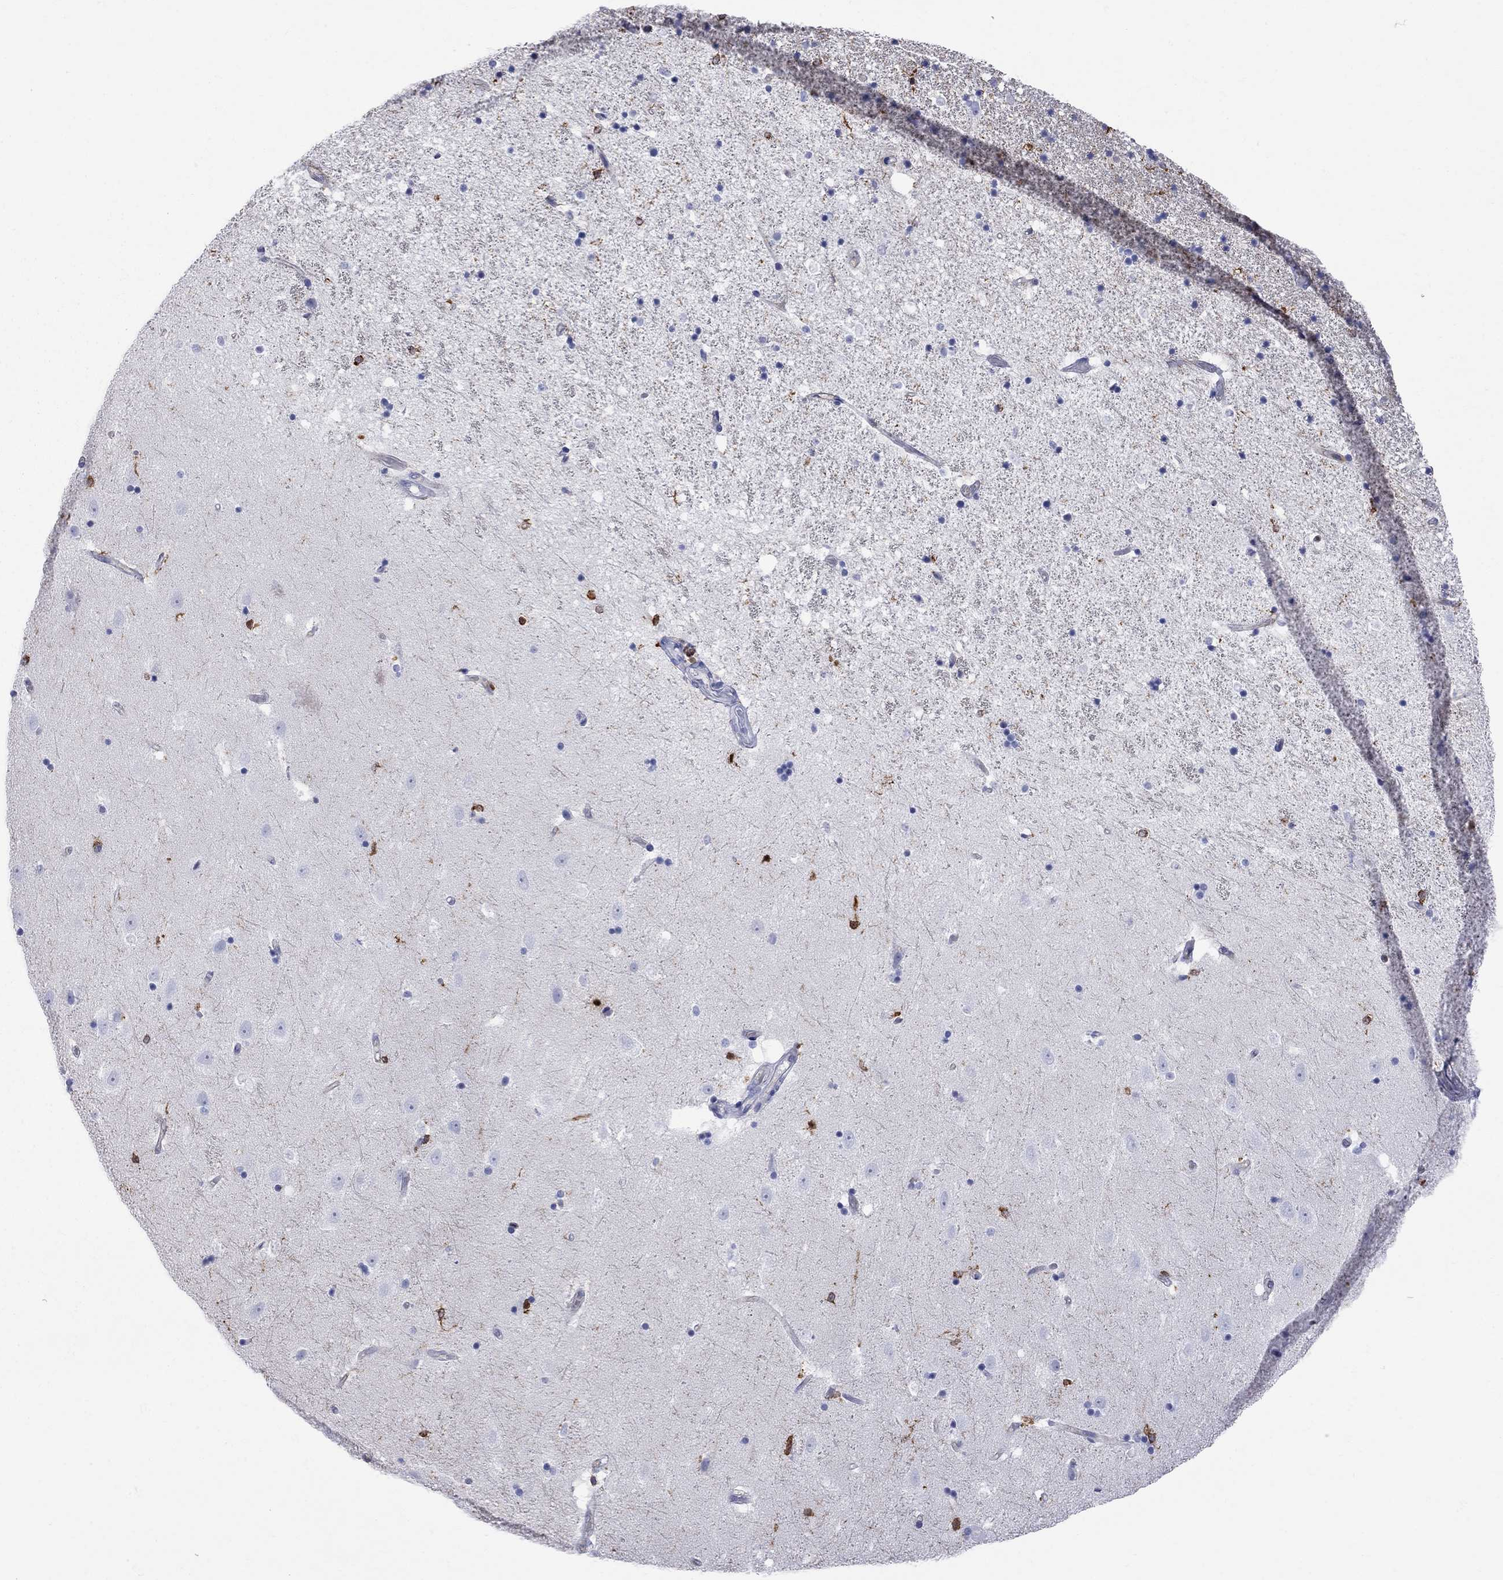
{"staining": {"intensity": "strong", "quantity": "<25%", "location": "cytoplasmic/membranous"}, "tissue": "hippocampus", "cell_type": "Glial cells", "image_type": "normal", "snomed": [{"axis": "morphology", "description": "Normal tissue, NOS"}, {"axis": "topography", "description": "Hippocampus"}], "caption": "Hippocampus stained with DAB (3,3'-diaminobenzidine) IHC shows medium levels of strong cytoplasmic/membranous staining in approximately <25% of glial cells. The staining is performed using DAB (3,3'-diaminobenzidine) brown chromogen to label protein expression. The nuclei are counter-stained blue using hematoxylin.", "gene": "ABI3", "patient": {"sex": "male", "age": 49}}